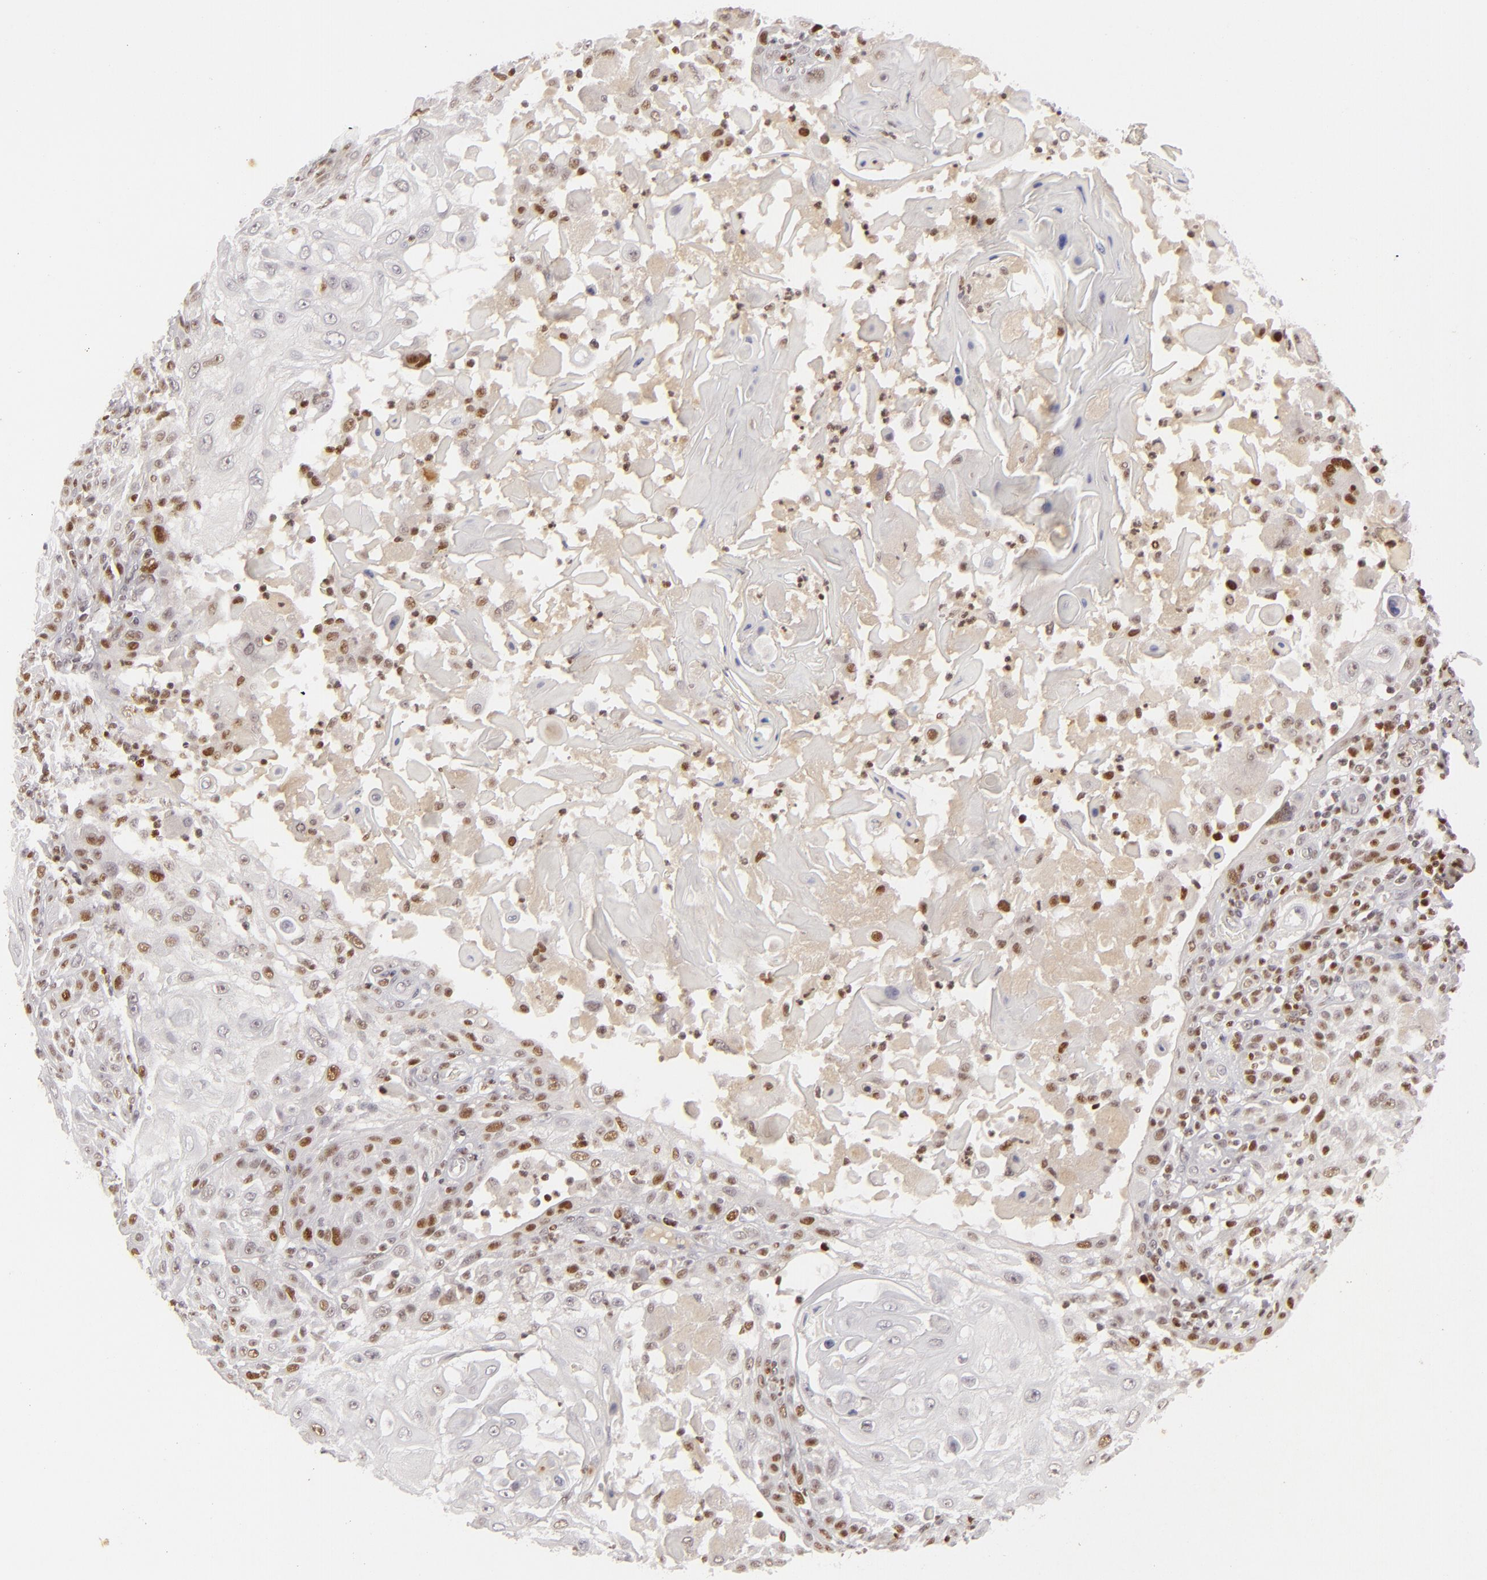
{"staining": {"intensity": "strong", "quantity": "25%-75%", "location": "nuclear"}, "tissue": "skin cancer", "cell_type": "Tumor cells", "image_type": "cancer", "snomed": [{"axis": "morphology", "description": "Squamous cell carcinoma, NOS"}, {"axis": "topography", "description": "Skin"}], "caption": "Squamous cell carcinoma (skin) stained for a protein shows strong nuclear positivity in tumor cells.", "gene": "FEN1", "patient": {"sex": "female", "age": 89}}